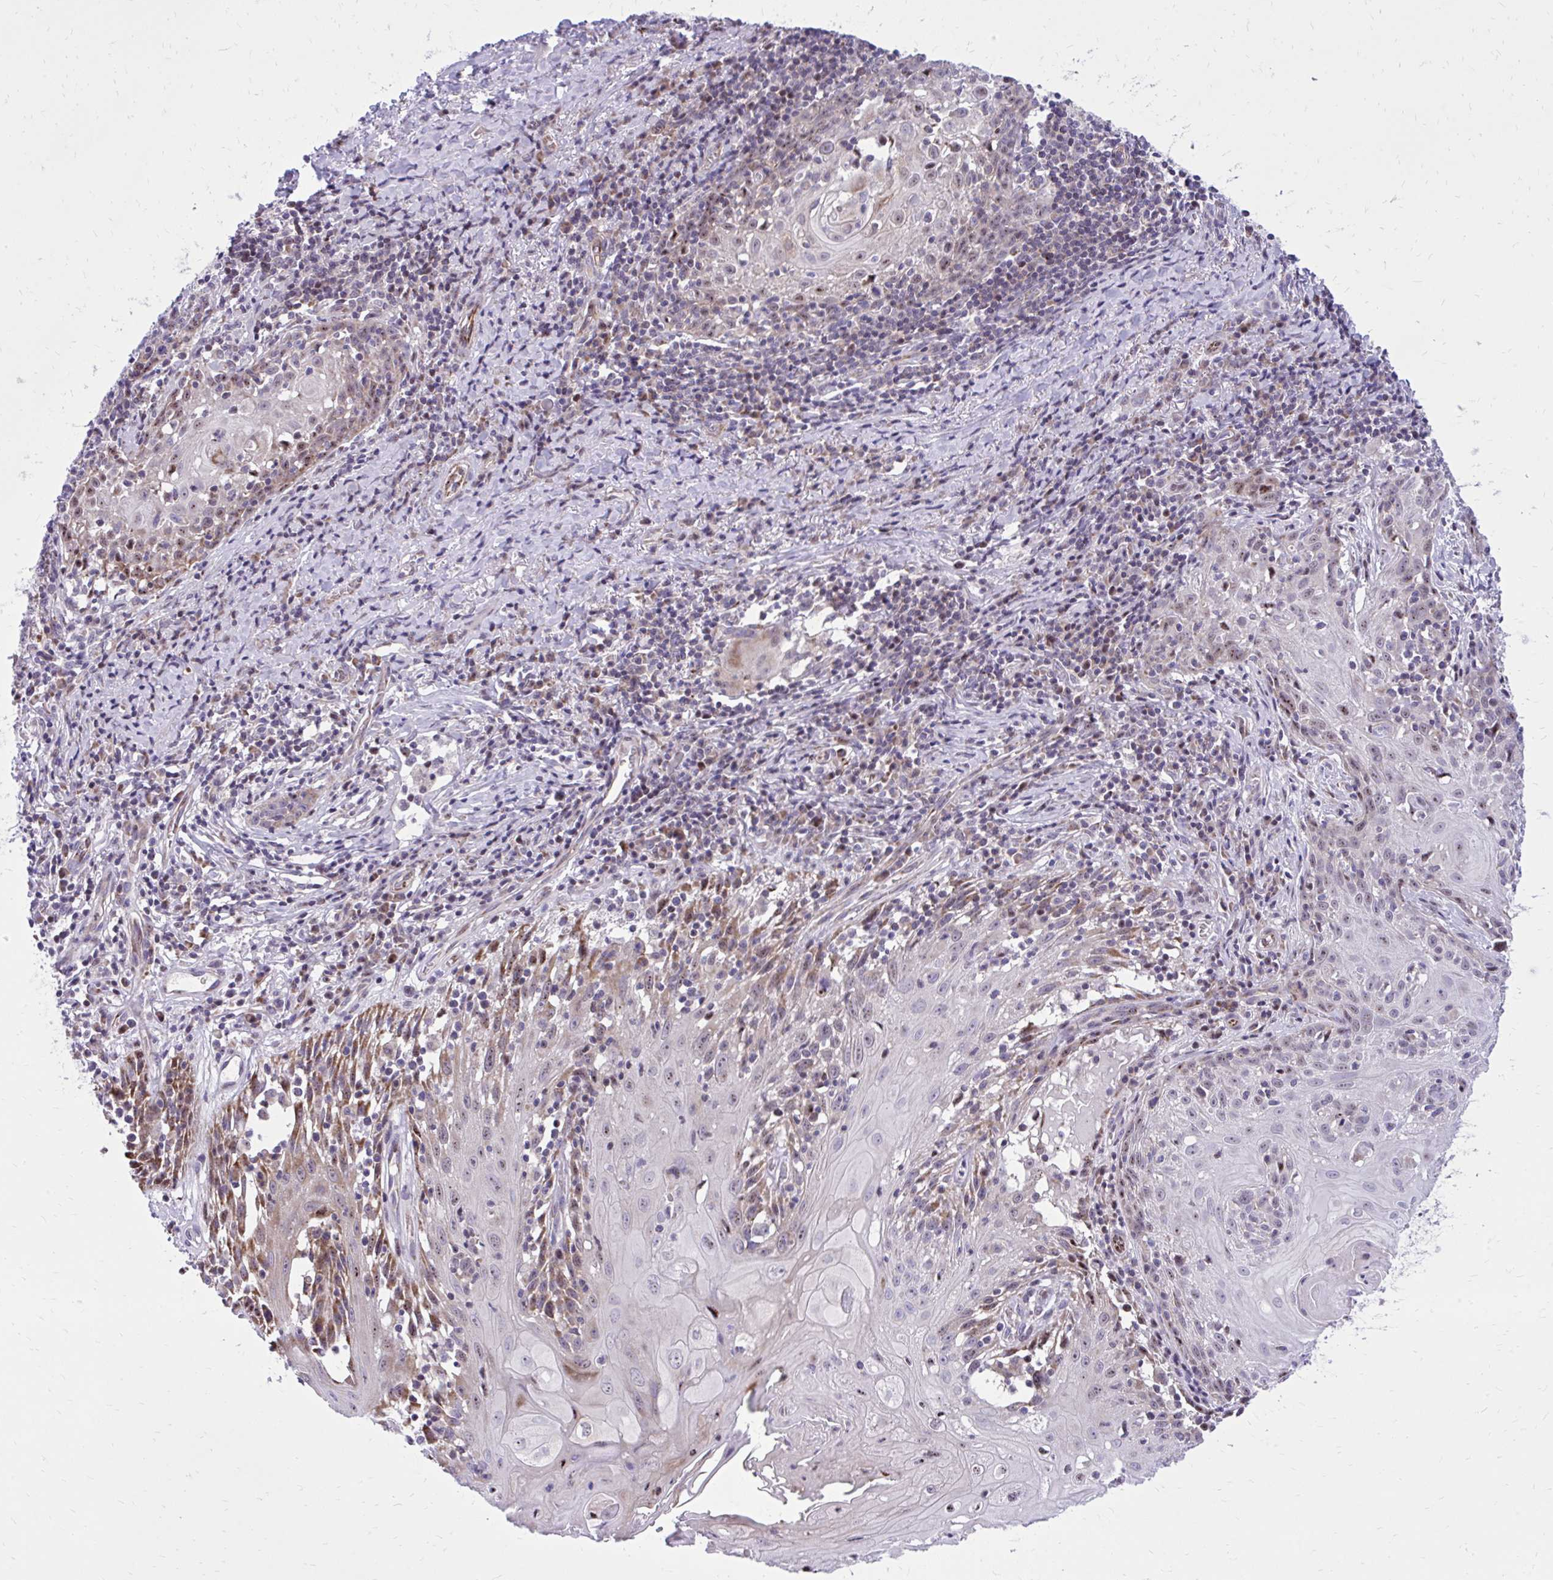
{"staining": {"intensity": "negative", "quantity": "none", "location": "none"}, "tissue": "skin cancer", "cell_type": "Tumor cells", "image_type": "cancer", "snomed": [{"axis": "morphology", "description": "Squamous cell carcinoma, NOS"}, {"axis": "topography", "description": "Skin"}, {"axis": "topography", "description": "Vulva"}], "caption": "DAB immunohistochemical staining of skin squamous cell carcinoma demonstrates no significant positivity in tumor cells.", "gene": "GPRIN3", "patient": {"sex": "female", "age": 76}}